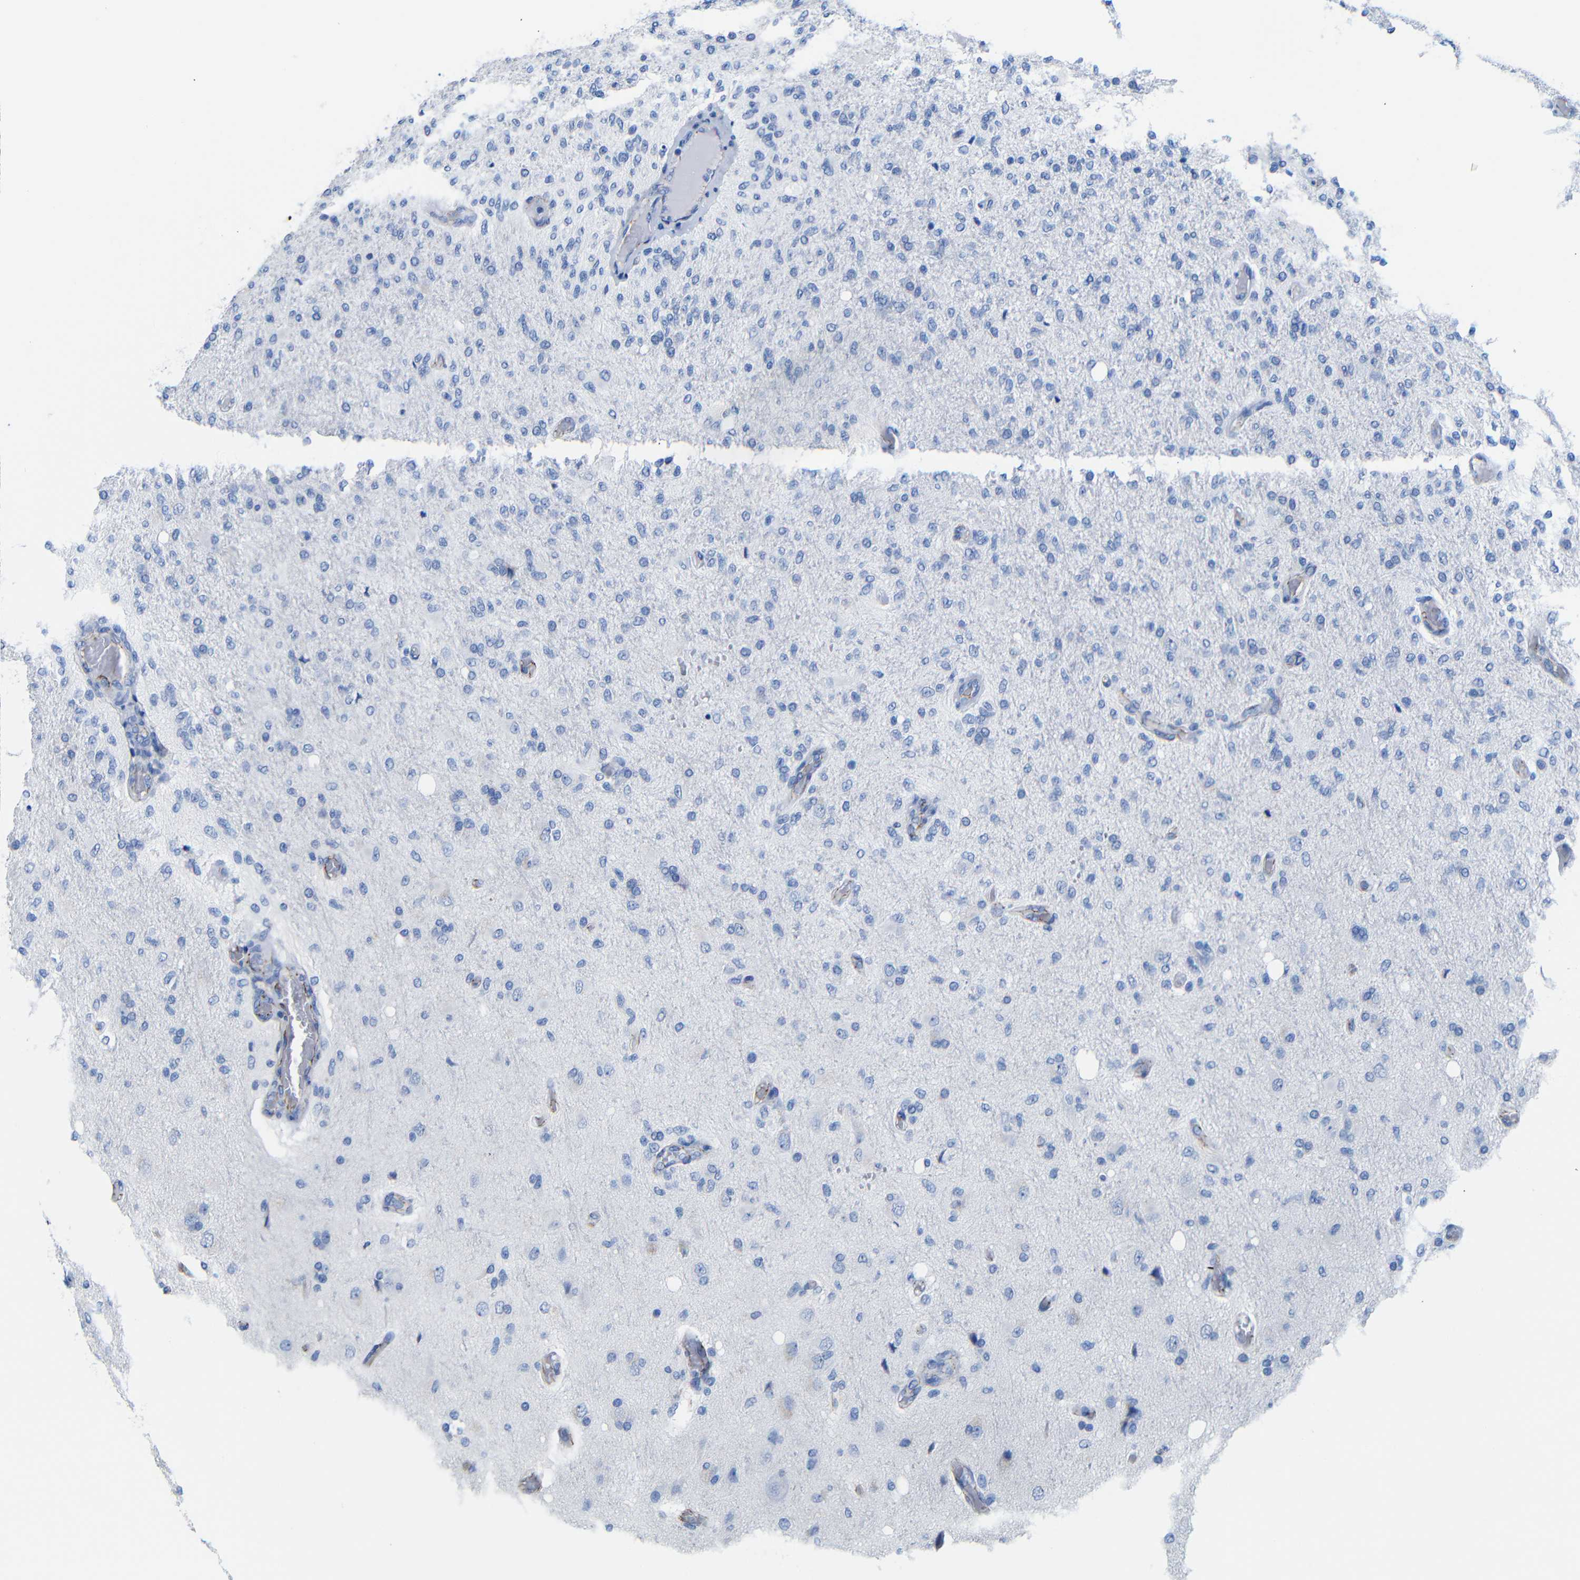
{"staining": {"intensity": "negative", "quantity": "none", "location": "none"}, "tissue": "glioma", "cell_type": "Tumor cells", "image_type": "cancer", "snomed": [{"axis": "morphology", "description": "Normal tissue, NOS"}, {"axis": "morphology", "description": "Glioma, malignant, High grade"}, {"axis": "topography", "description": "Cerebral cortex"}], "caption": "Tumor cells are negative for protein expression in human glioma. Nuclei are stained in blue.", "gene": "CGNL1", "patient": {"sex": "male", "age": 77}}